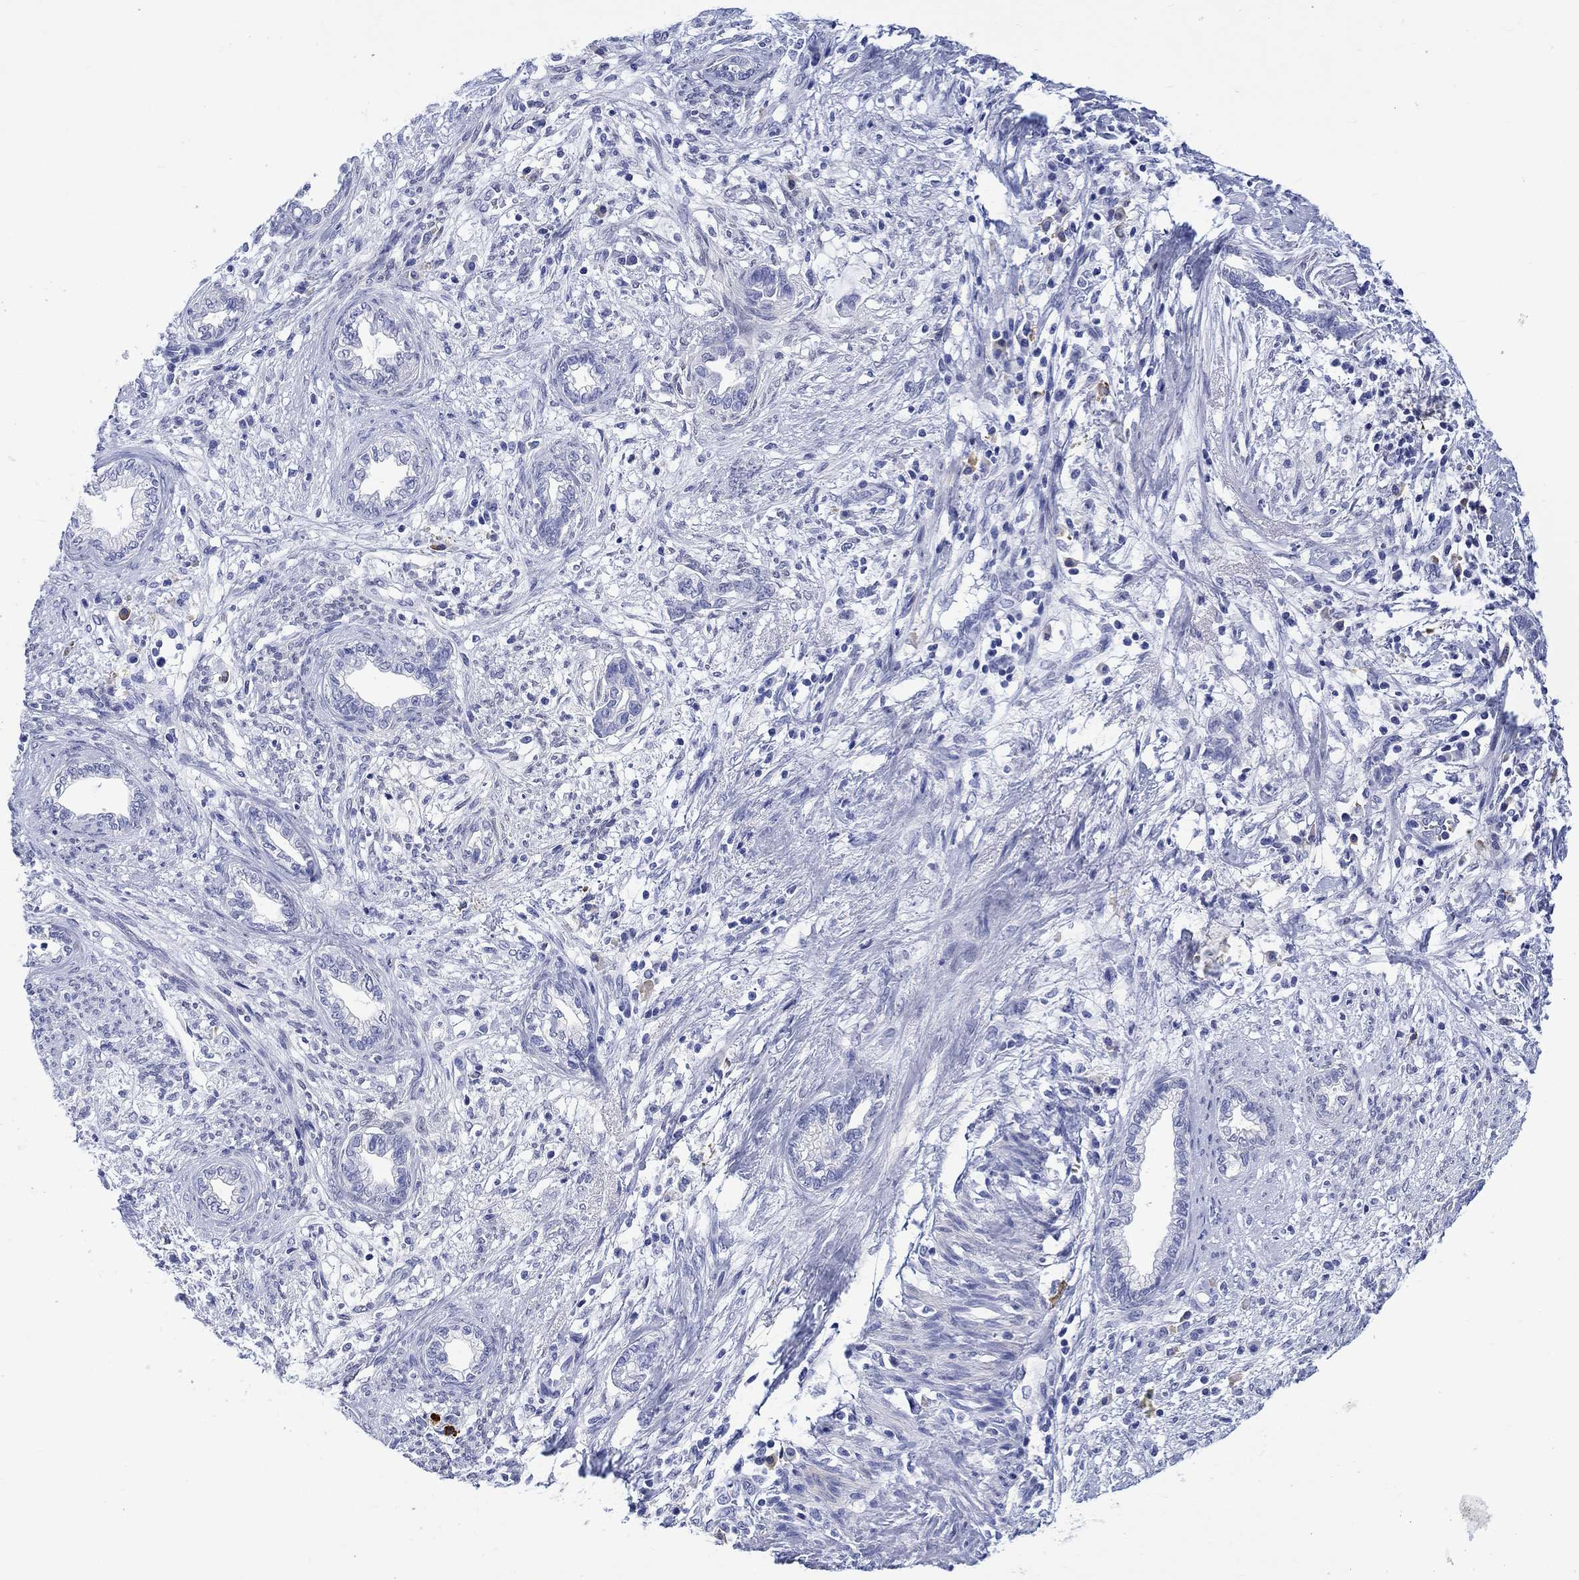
{"staining": {"intensity": "negative", "quantity": "none", "location": "none"}, "tissue": "cervical cancer", "cell_type": "Tumor cells", "image_type": "cancer", "snomed": [{"axis": "morphology", "description": "Adenocarcinoma, NOS"}, {"axis": "topography", "description": "Cervix"}], "caption": "This photomicrograph is of cervical cancer (adenocarcinoma) stained with IHC to label a protein in brown with the nuclei are counter-stained blue. There is no positivity in tumor cells.", "gene": "MSI1", "patient": {"sex": "female", "age": 62}}